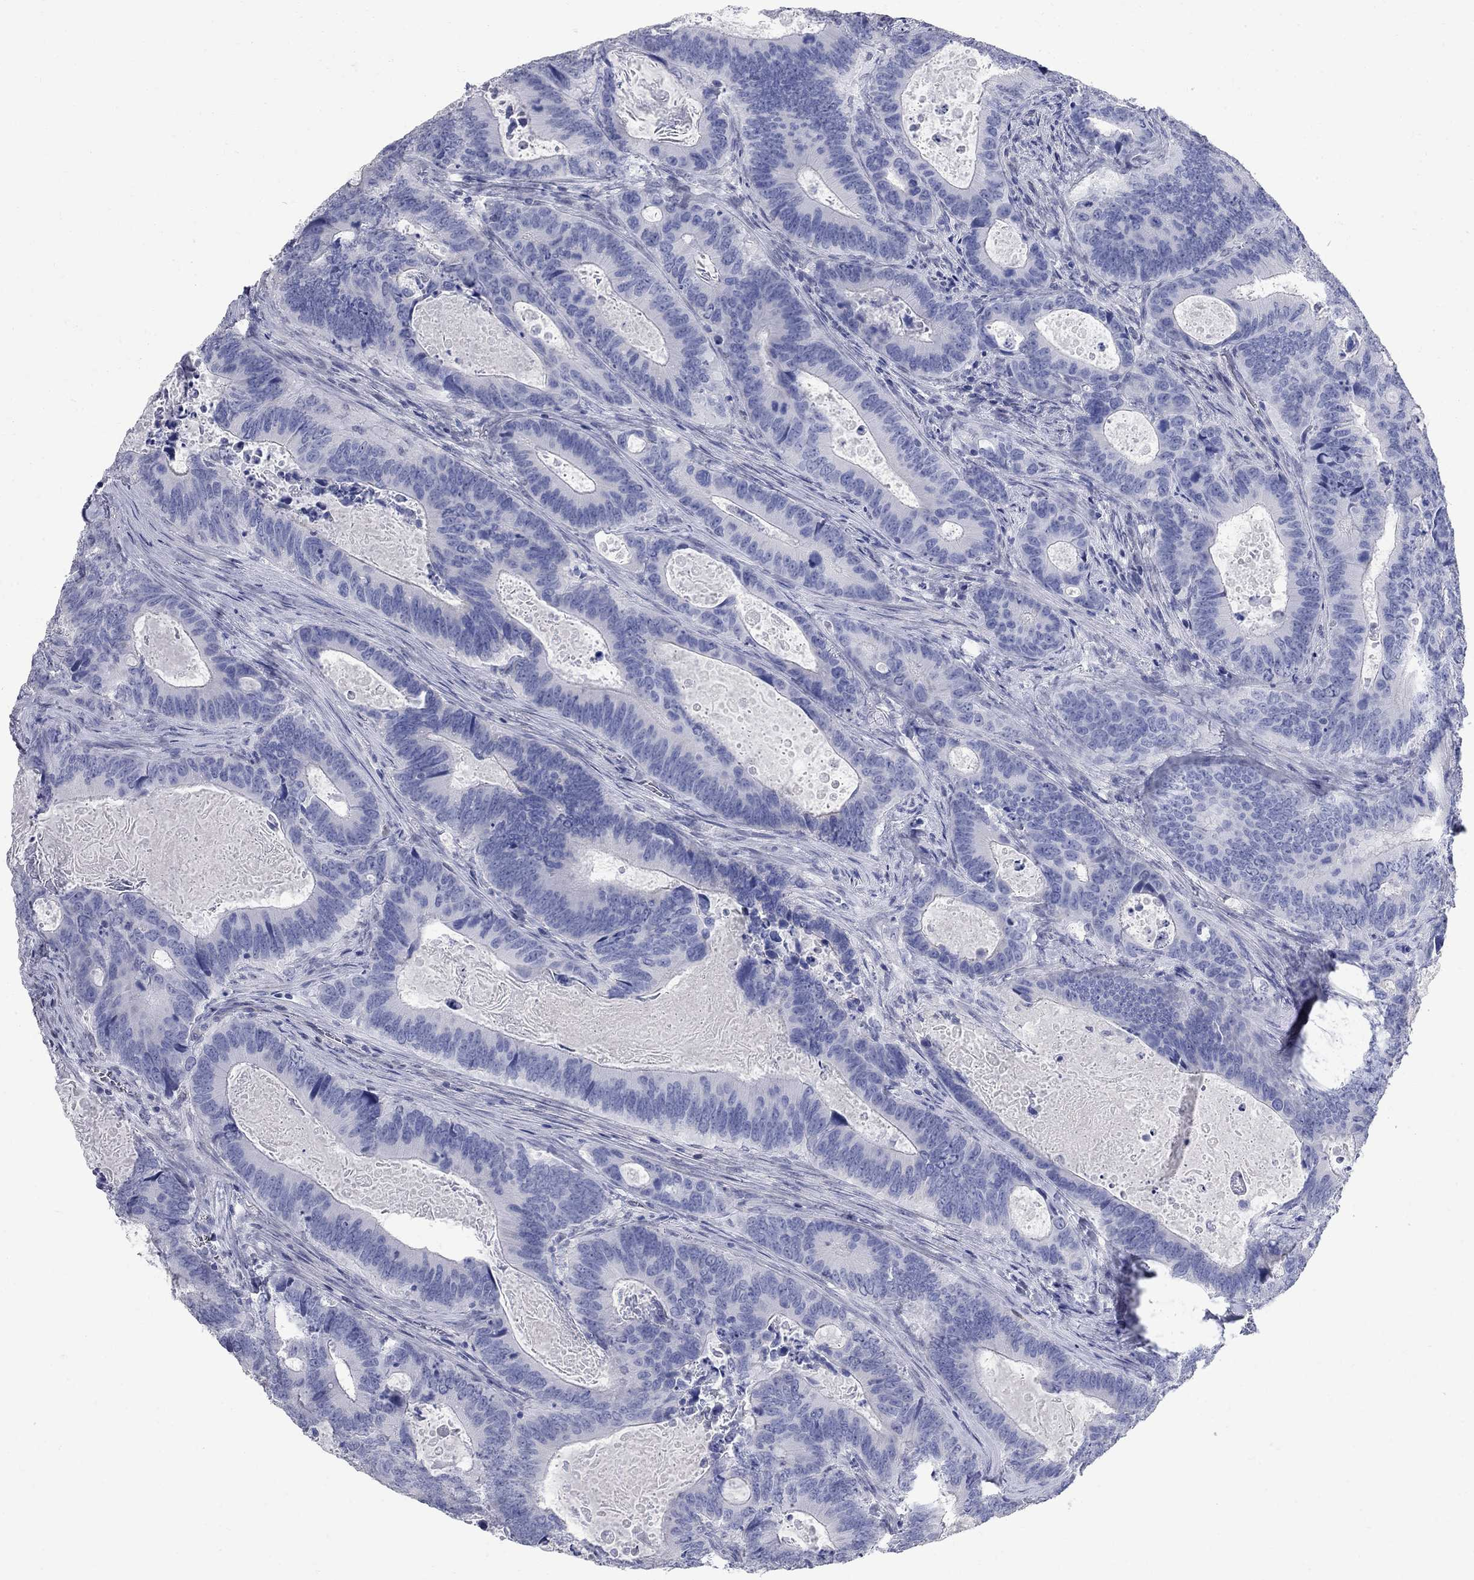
{"staining": {"intensity": "negative", "quantity": "none", "location": "none"}, "tissue": "colorectal cancer", "cell_type": "Tumor cells", "image_type": "cancer", "snomed": [{"axis": "morphology", "description": "Adenocarcinoma, NOS"}, {"axis": "topography", "description": "Colon"}], "caption": "Immunohistochemistry histopathology image of human colorectal adenocarcinoma stained for a protein (brown), which shows no expression in tumor cells. Nuclei are stained in blue.", "gene": "BPIFB1", "patient": {"sex": "female", "age": 82}}